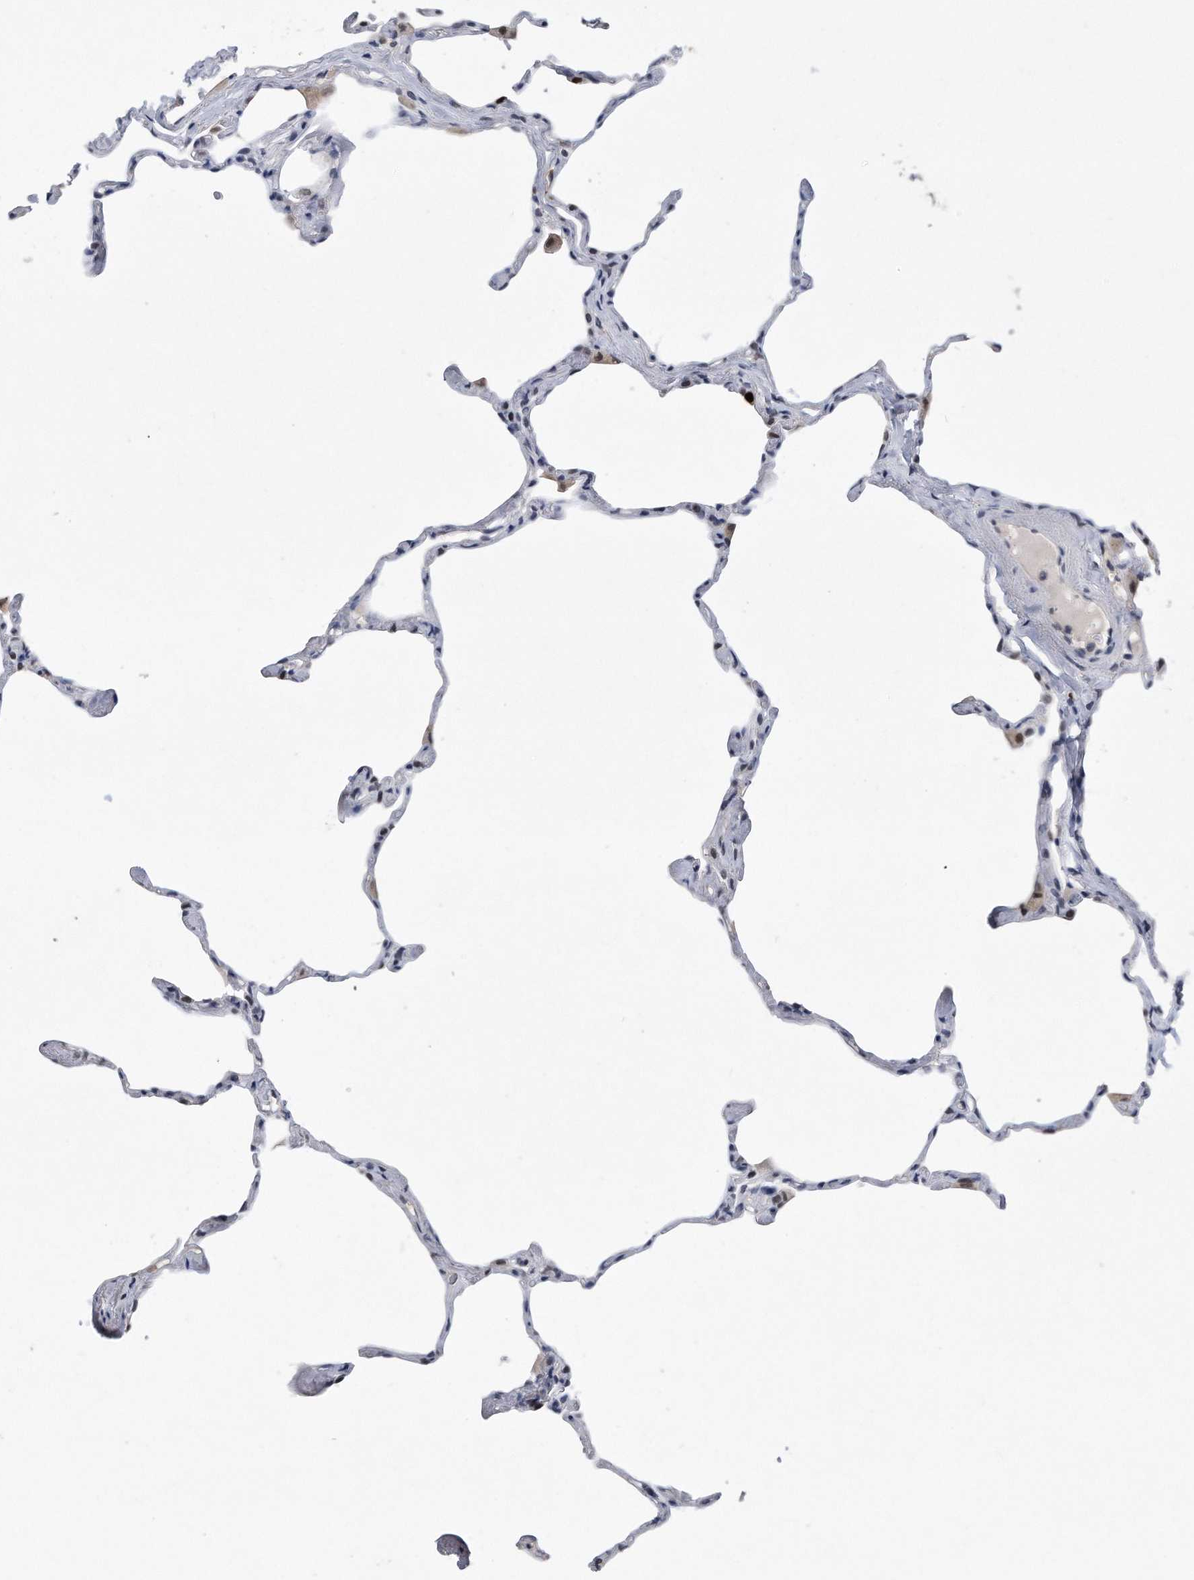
{"staining": {"intensity": "negative", "quantity": "none", "location": "none"}, "tissue": "lung", "cell_type": "Alveolar cells", "image_type": "normal", "snomed": [{"axis": "morphology", "description": "Normal tissue, NOS"}, {"axis": "topography", "description": "Lung"}], "caption": "DAB (3,3'-diaminobenzidine) immunohistochemical staining of unremarkable lung exhibits no significant expression in alveolar cells.", "gene": "PCNA", "patient": {"sex": "male", "age": 65}}